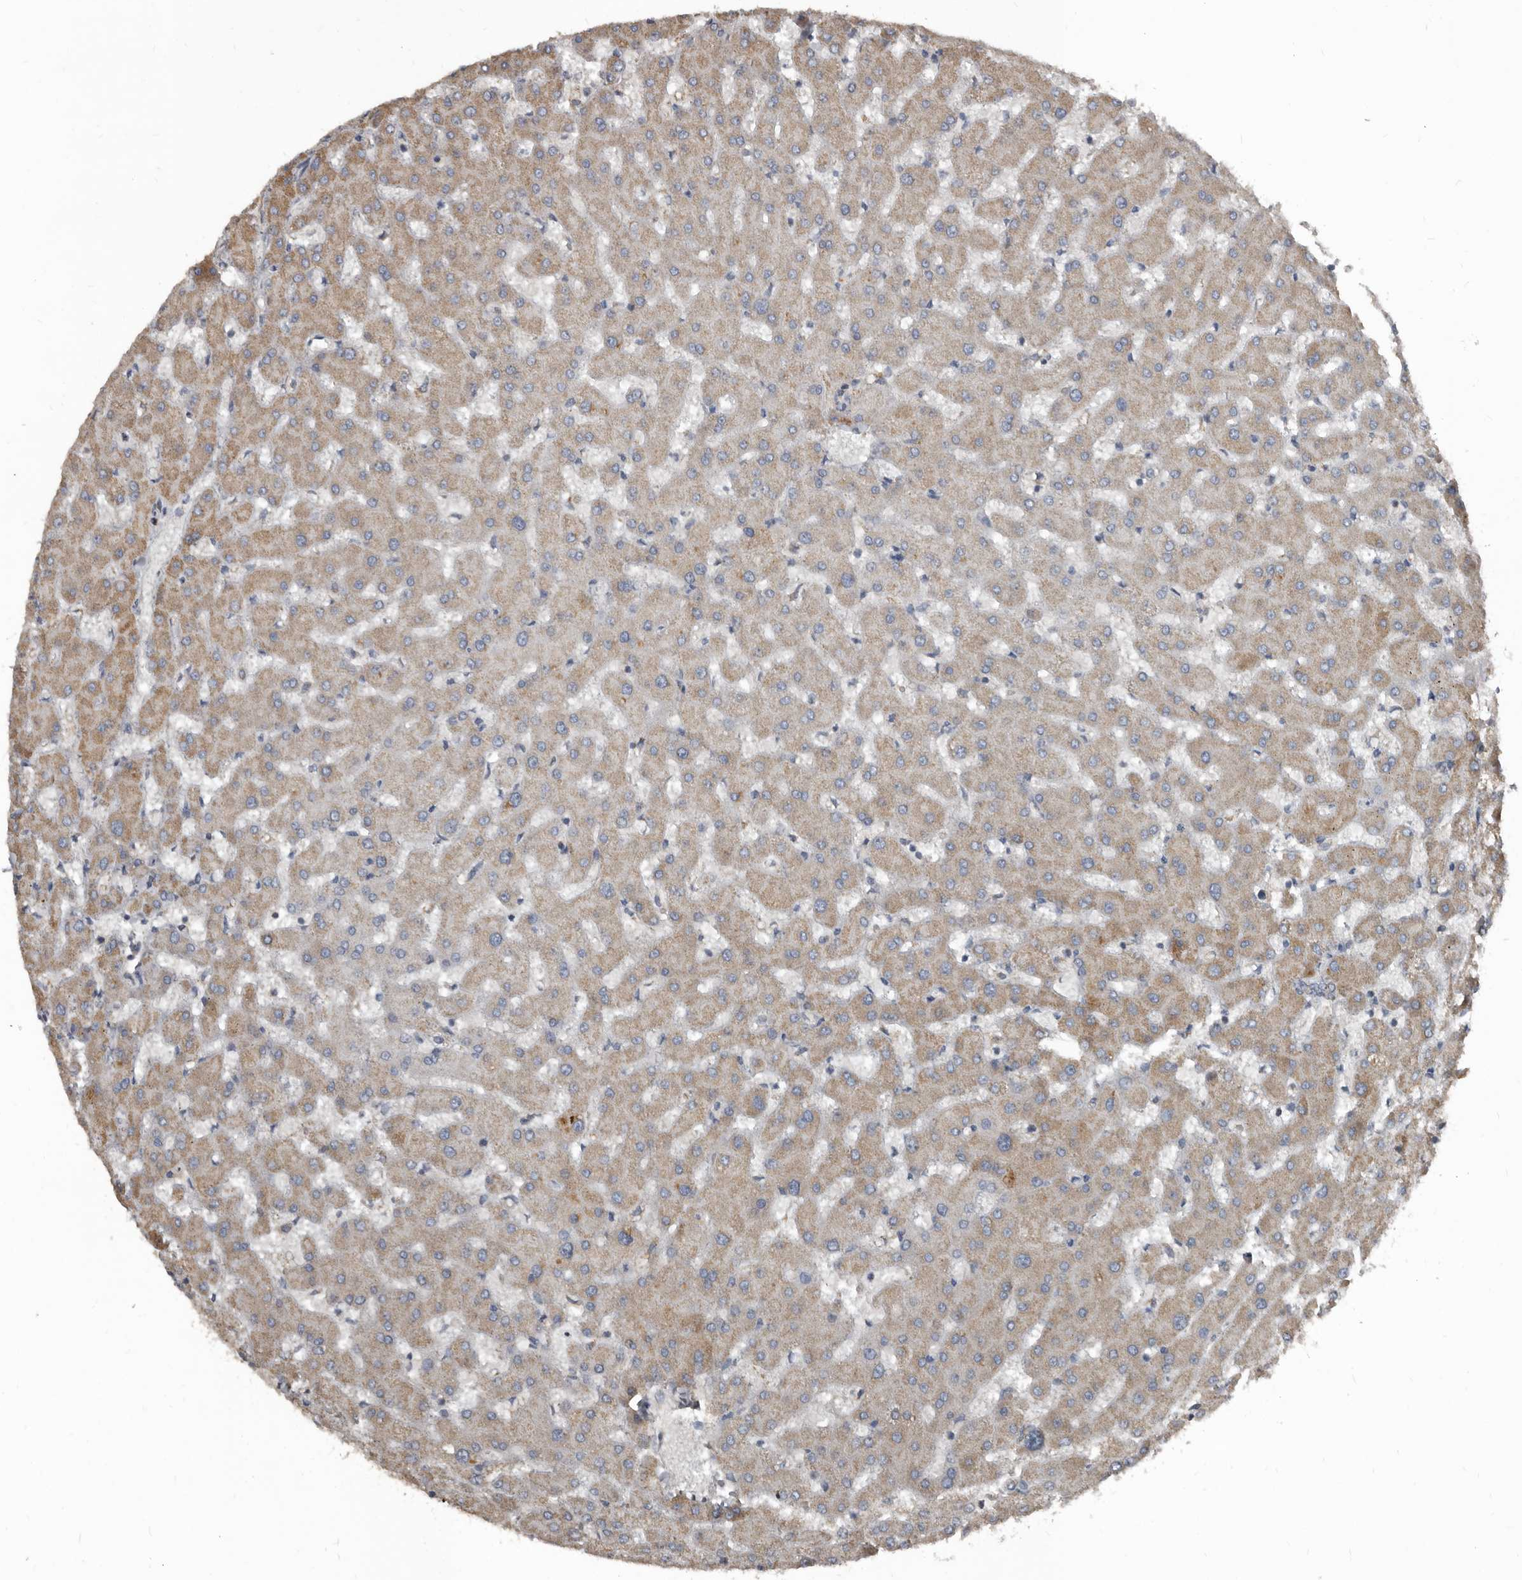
{"staining": {"intensity": "weak", "quantity": "<25%", "location": "cytoplasmic/membranous"}, "tissue": "liver", "cell_type": "Cholangiocytes", "image_type": "normal", "snomed": [{"axis": "morphology", "description": "Normal tissue, NOS"}, {"axis": "topography", "description": "Liver"}], "caption": "Immunohistochemistry (IHC) histopathology image of normal human liver stained for a protein (brown), which demonstrates no staining in cholangiocytes.", "gene": "GREB1", "patient": {"sex": "female", "age": 63}}